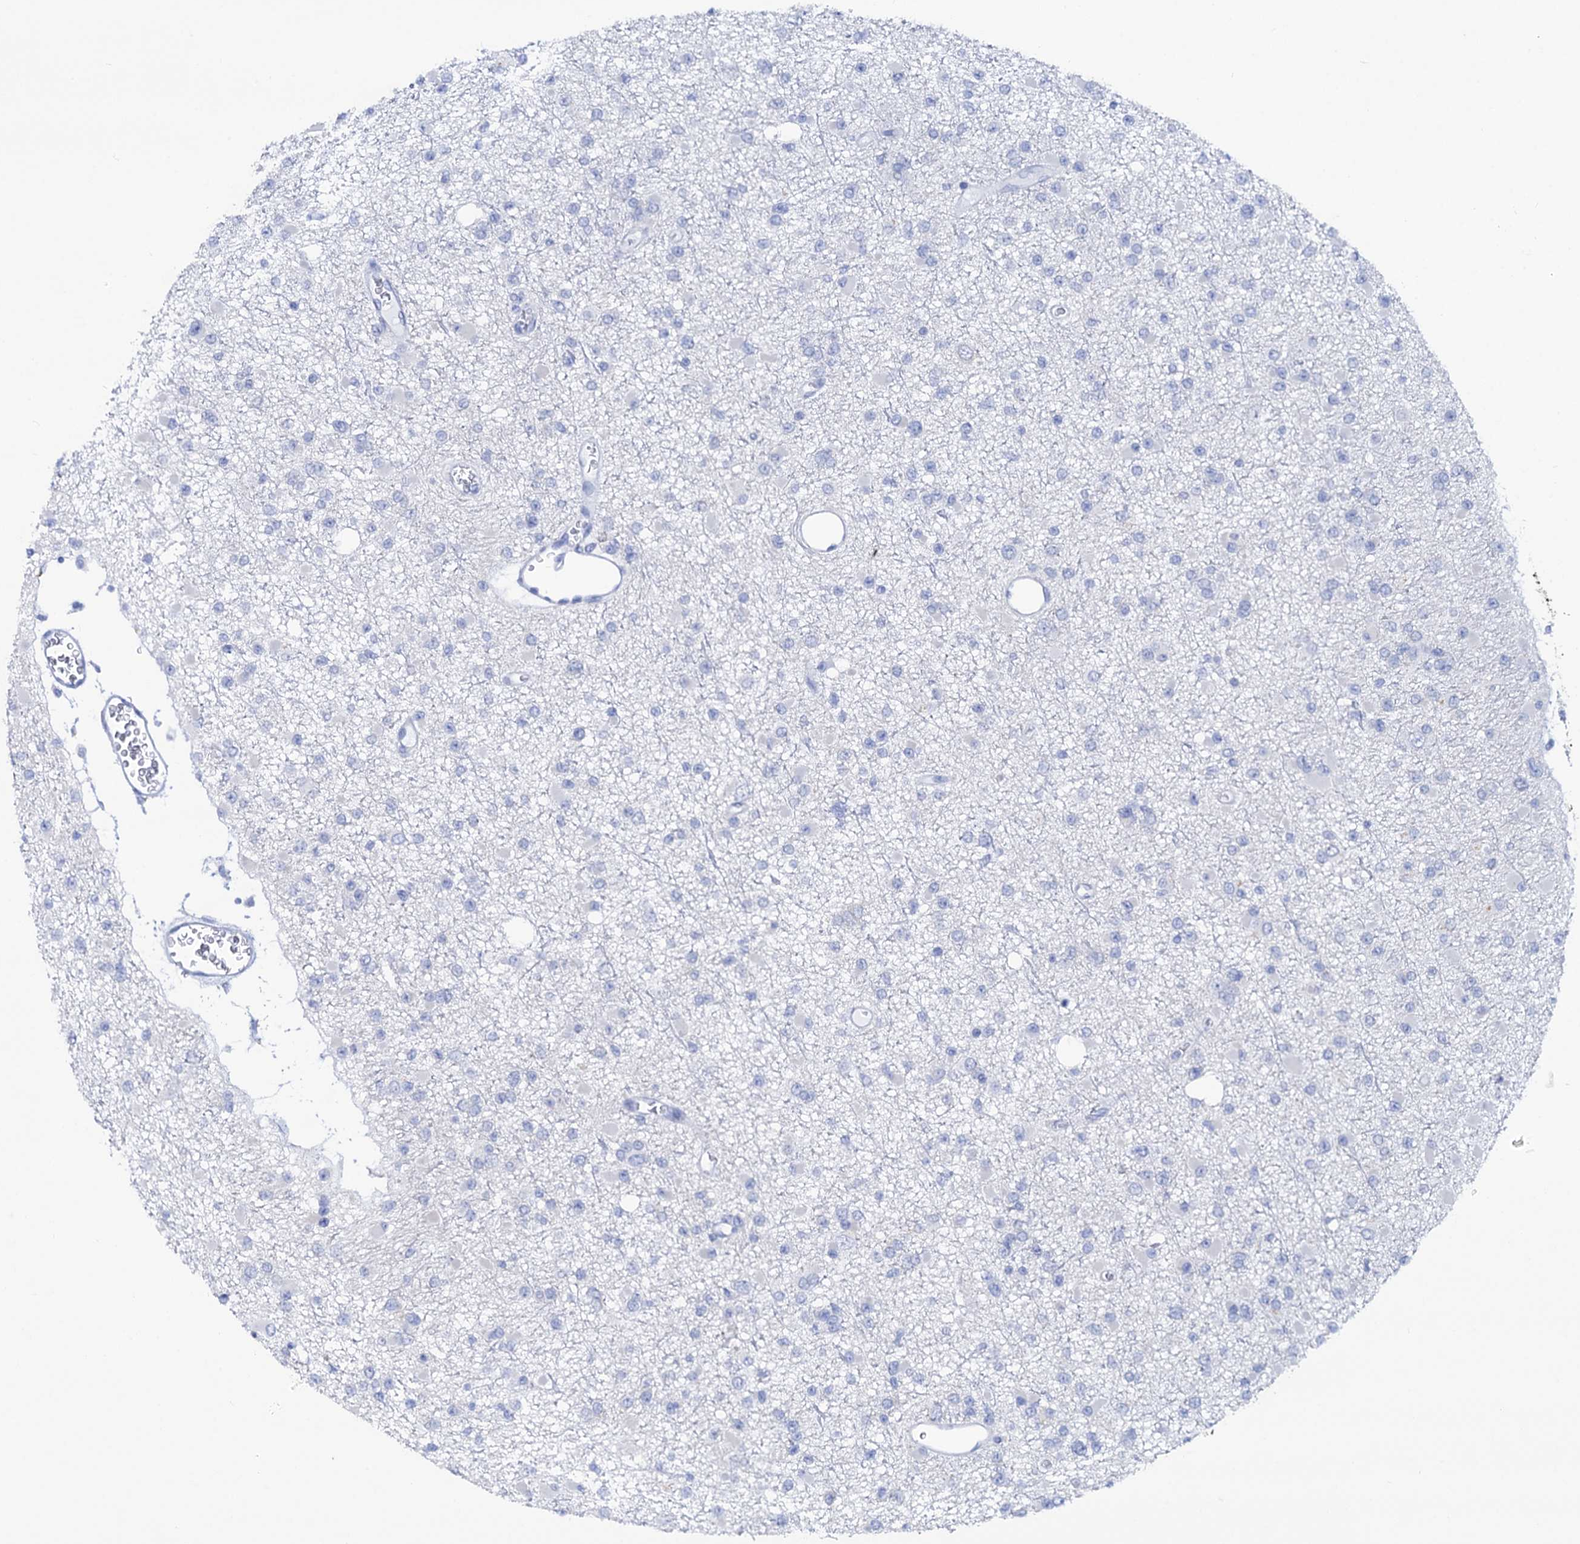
{"staining": {"intensity": "negative", "quantity": "none", "location": "none"}, "tissue": "glioma", "cell_type": "Tumor cells", "image_type": "cancer", "snomed": [{"axis": "morphology", "description": "Glioma, malignant, Low grade"}, {"axis": "topography", "description": "Brain"}], "caption": "Protein analysis of malignant low-grade glioma reveals no significant staining in tumor cells.", "gene": "RAB3IP", "patient": {"sex": "female", "age": 22}}